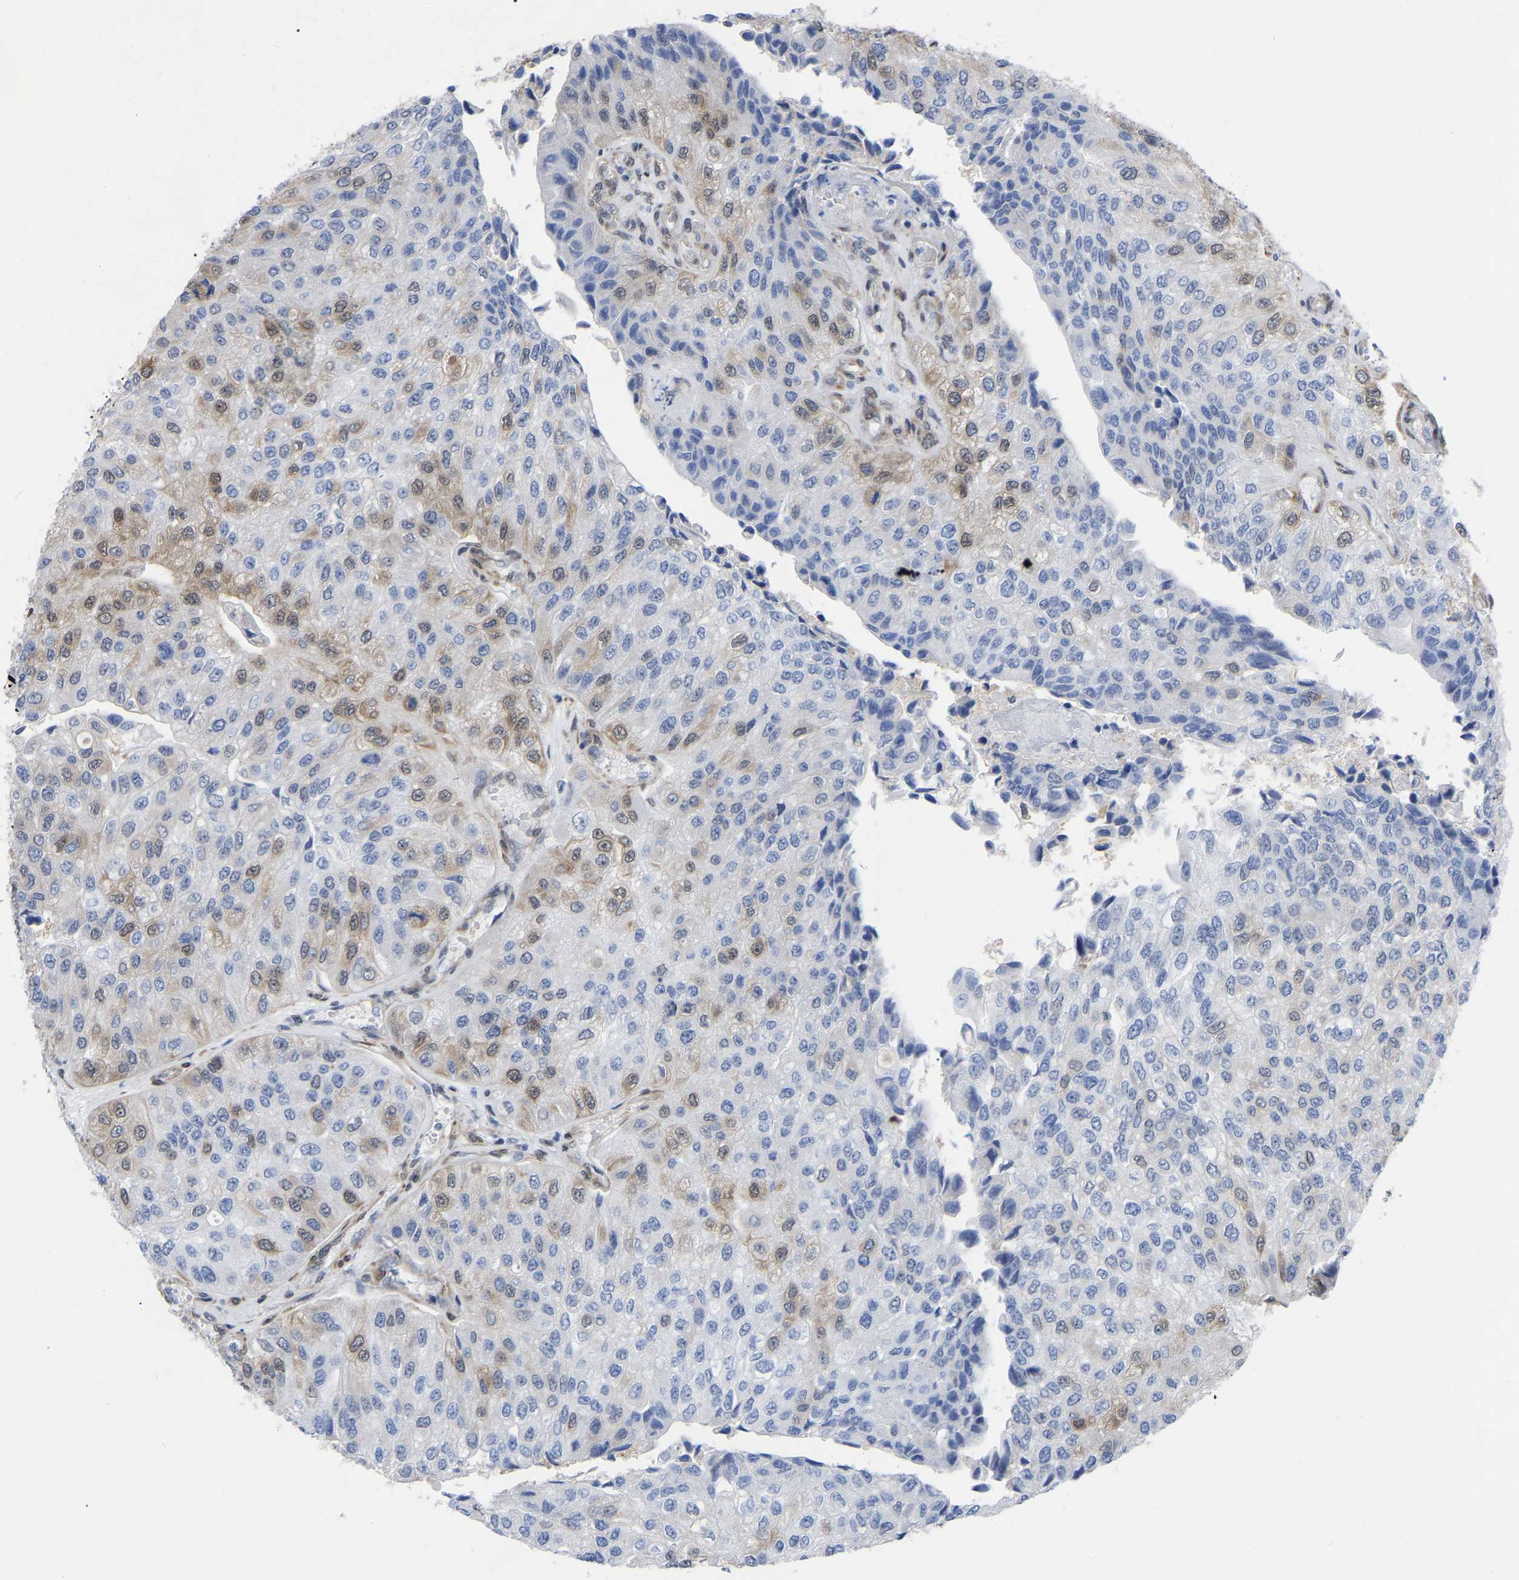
{"staining": {"intensity": "moderate", "quantity": "<25%", "location": "nuclear"}, "tissue": "urothelial cancer", "cell_type": "Tumor cells", "image_type": "cancer", "snomed": [{"axis": "morphology", "description": "Urothelial carcinoma, High grade"}, {"axis": "topography", "description": "Kidney"}, {"axis": "topography", "description": "Urinary bladder"}], "caption": "High-magnification brightfield microscopy of urothelial carcinoma (high-grade) stained with DAB (3,3'-diaminobenzidine) (brown) and counterstained with hematoxylin (blue). tumor cells exhibit moderate nuclear positivity is present in about<25% of cells.", "gene": "UBE4B", "patient": {"sex": "male", "age": 77}}